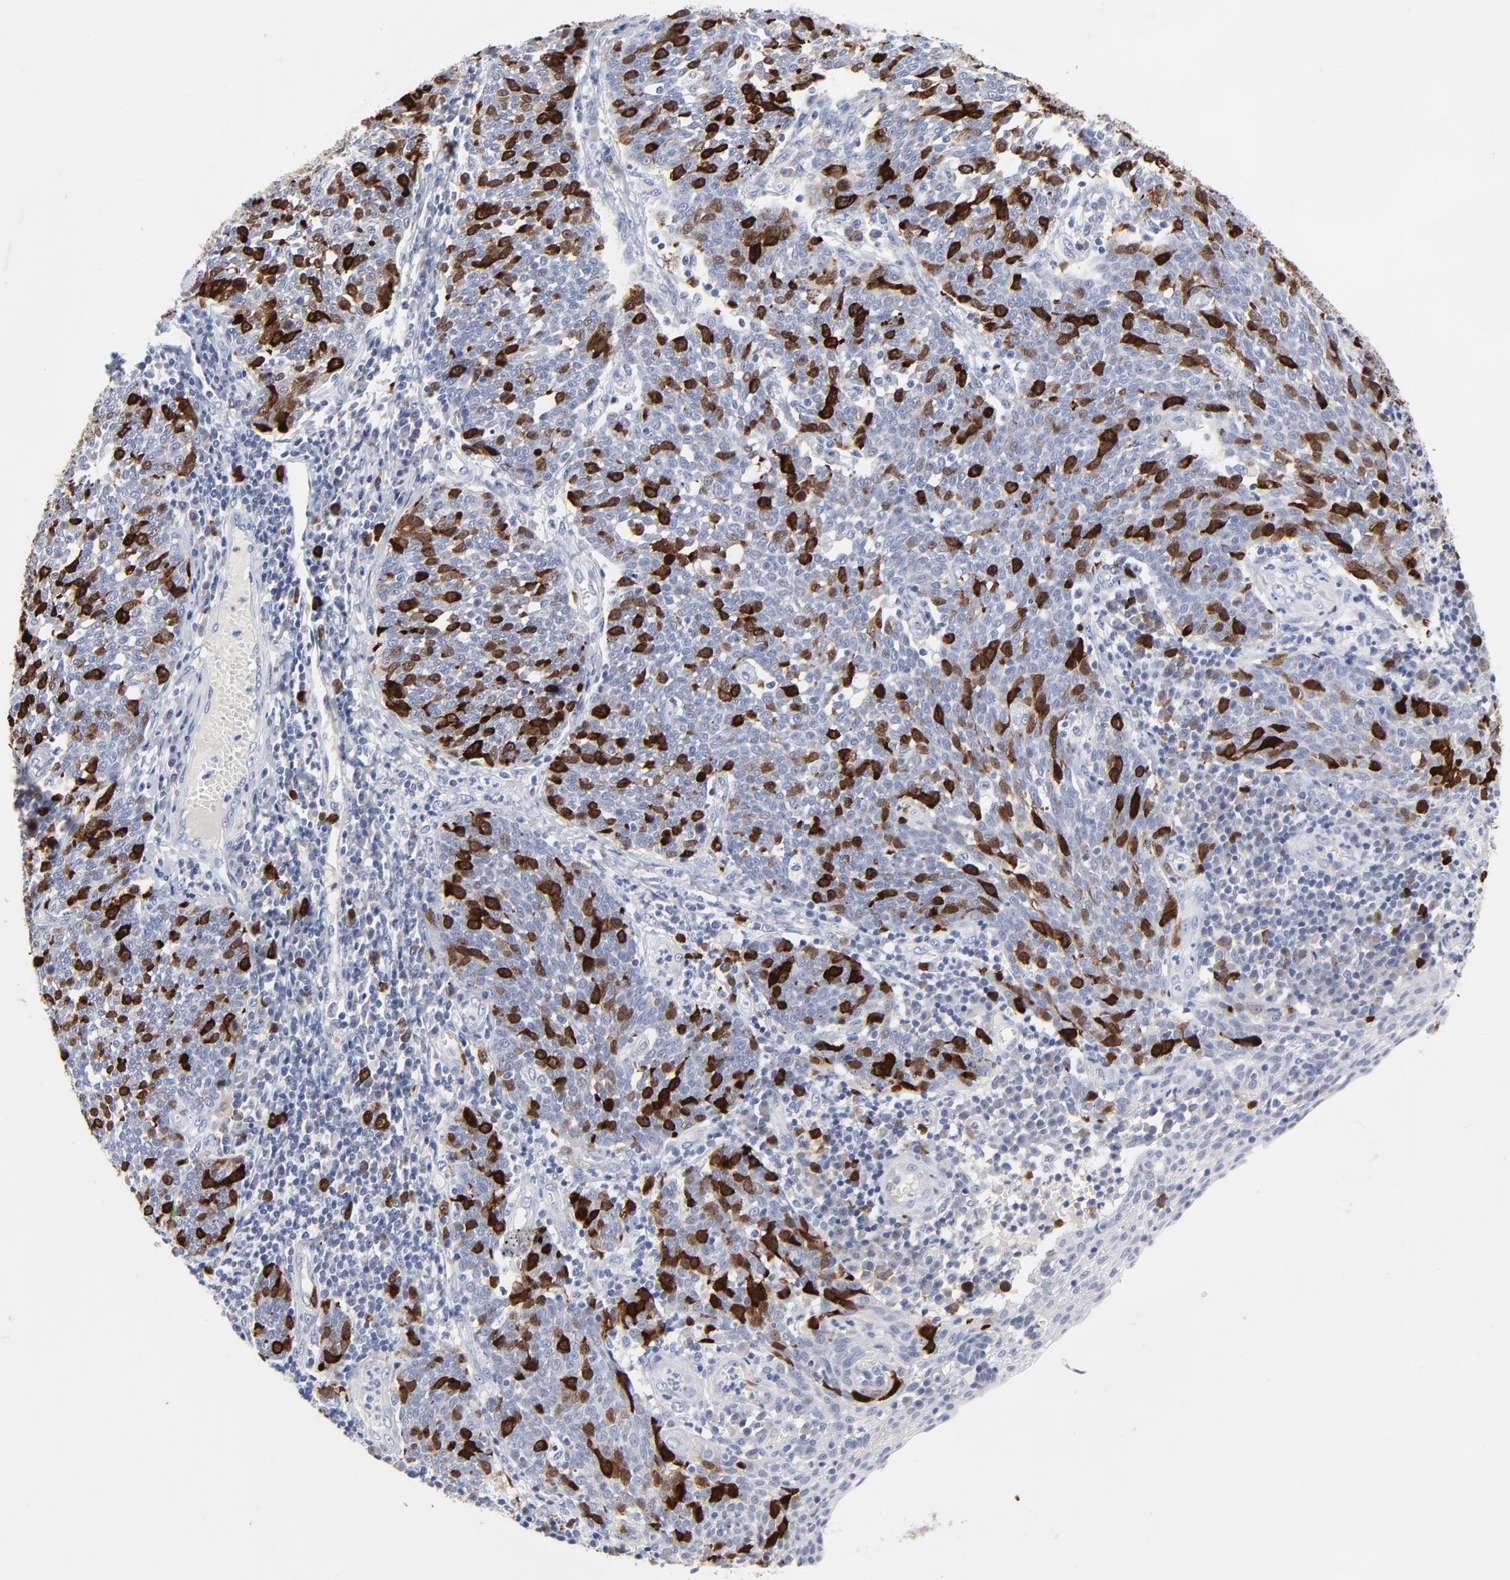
{"staining": {"intensity": "moderate", "quantity": "25%-75%", "location": "cytoplasmic/membranous,nuclear"}, "tissue": "cervical cancer", "cell_type": "Tumor cells", "image_type": "cancer", "snomed": [{"axis": "morphology", "description": "Squamous cell carcinoma, NOS"}, {"axis": "topography", "description": "Cervix"}], "caption": "A medium amount of moderate cytoplasmic/membranous and nuclear positivity is appreciated in about 25%-75% of tumor cells in cervical cancer tissue.", "gene": "CDK1", "patient": {"sex": "female", "age": 34}}